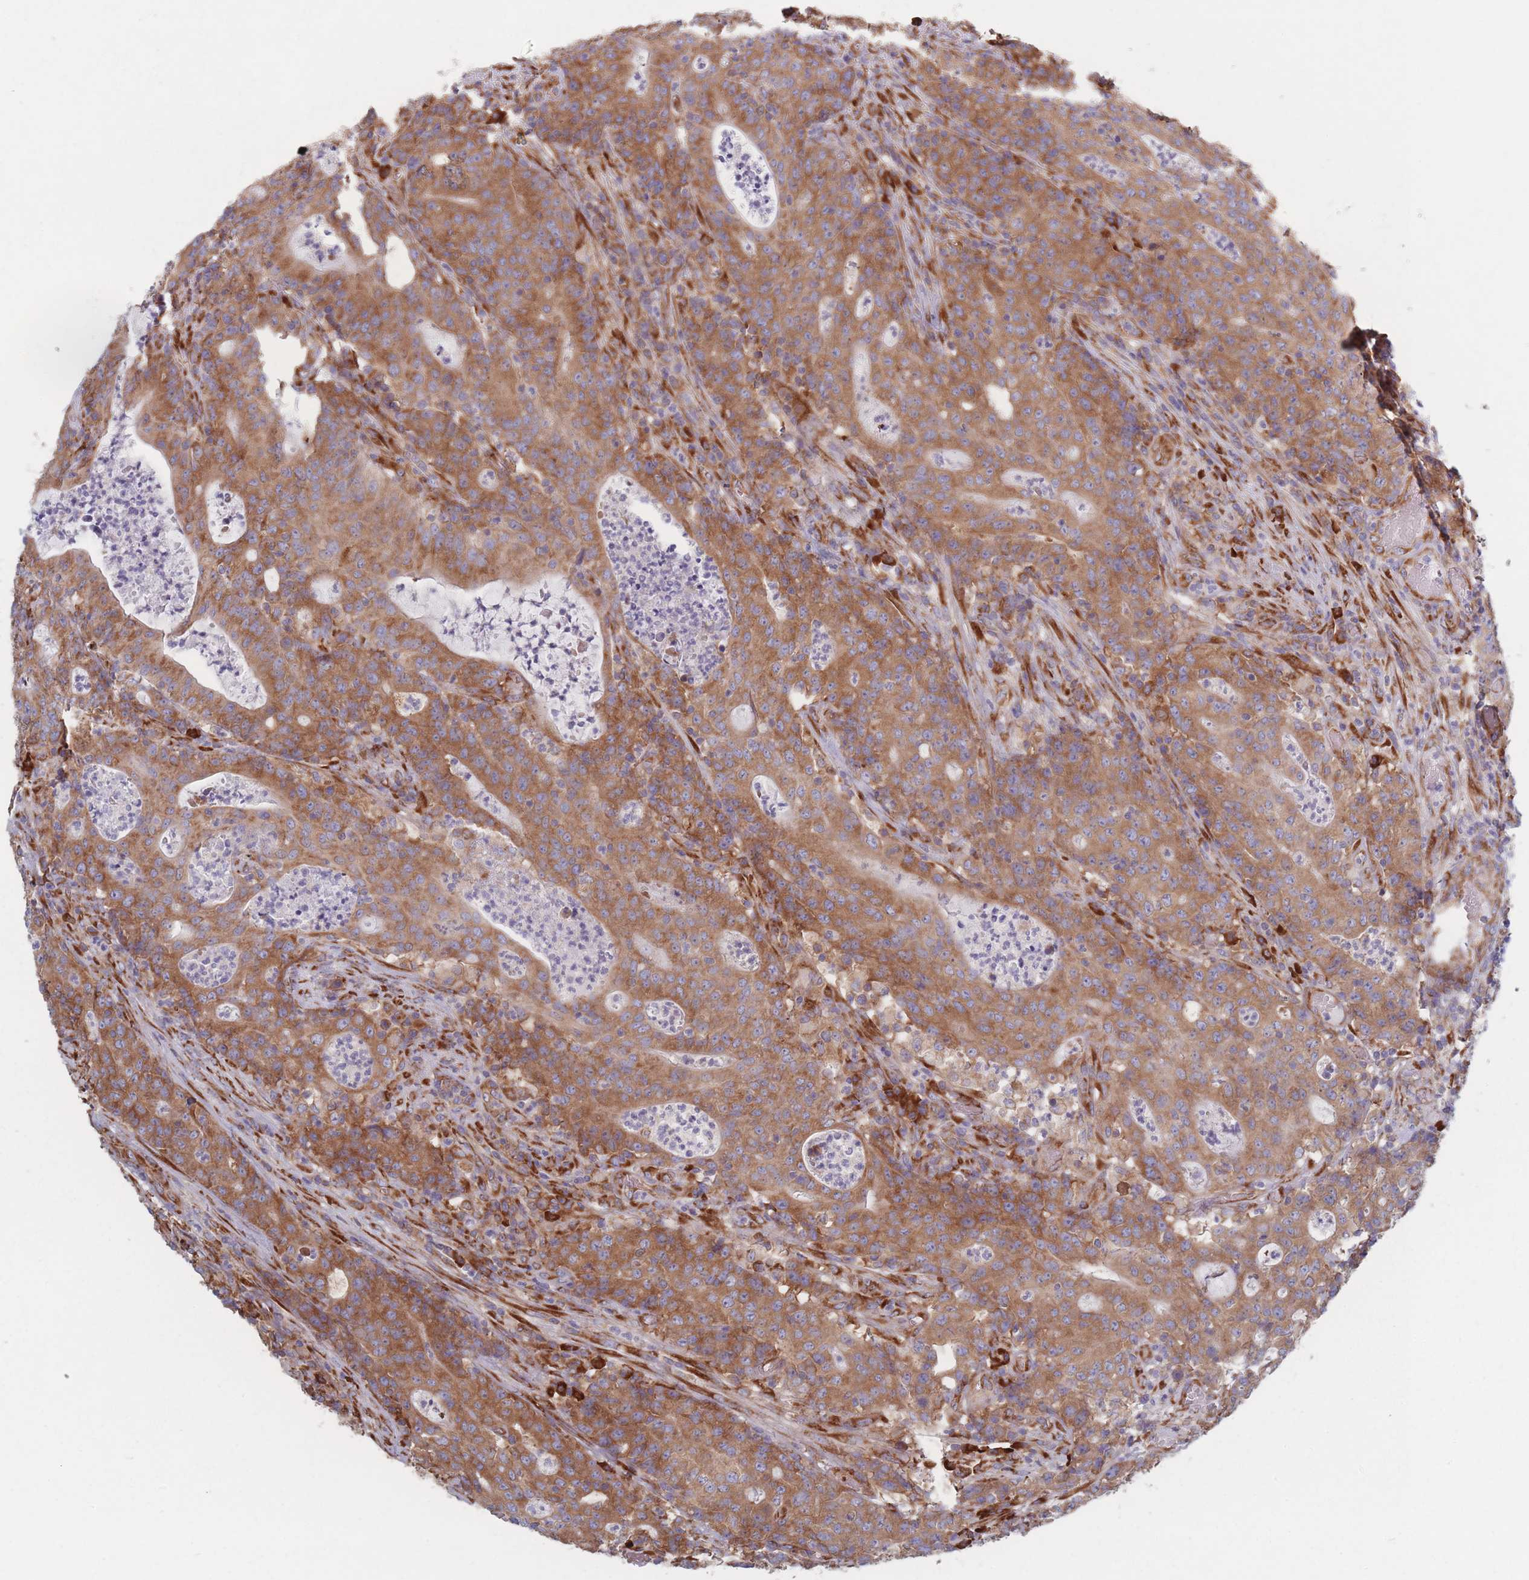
{"staining": {"intensity": "strong", "quantity": ">75%", "location": "cytoplasmic/membranous"}, "tissue": "colorectal cancer", "cell_type": "Tumor cells", "image_type": "cancer", "snomed": [{"axis": "morphology", "description": "Adenocarcinoma, NOS"}, {"axis": "topography", "description": "Colon"}], "caption": "Immunohistochemical staining of adenocarcinoma (colorectal) exhibits strong cytoplasmic/membranous protein expression in approximately >75% of tumor cells.", "gene": "EEF1B2", "patient": {"sex": "male", "age": 83}}